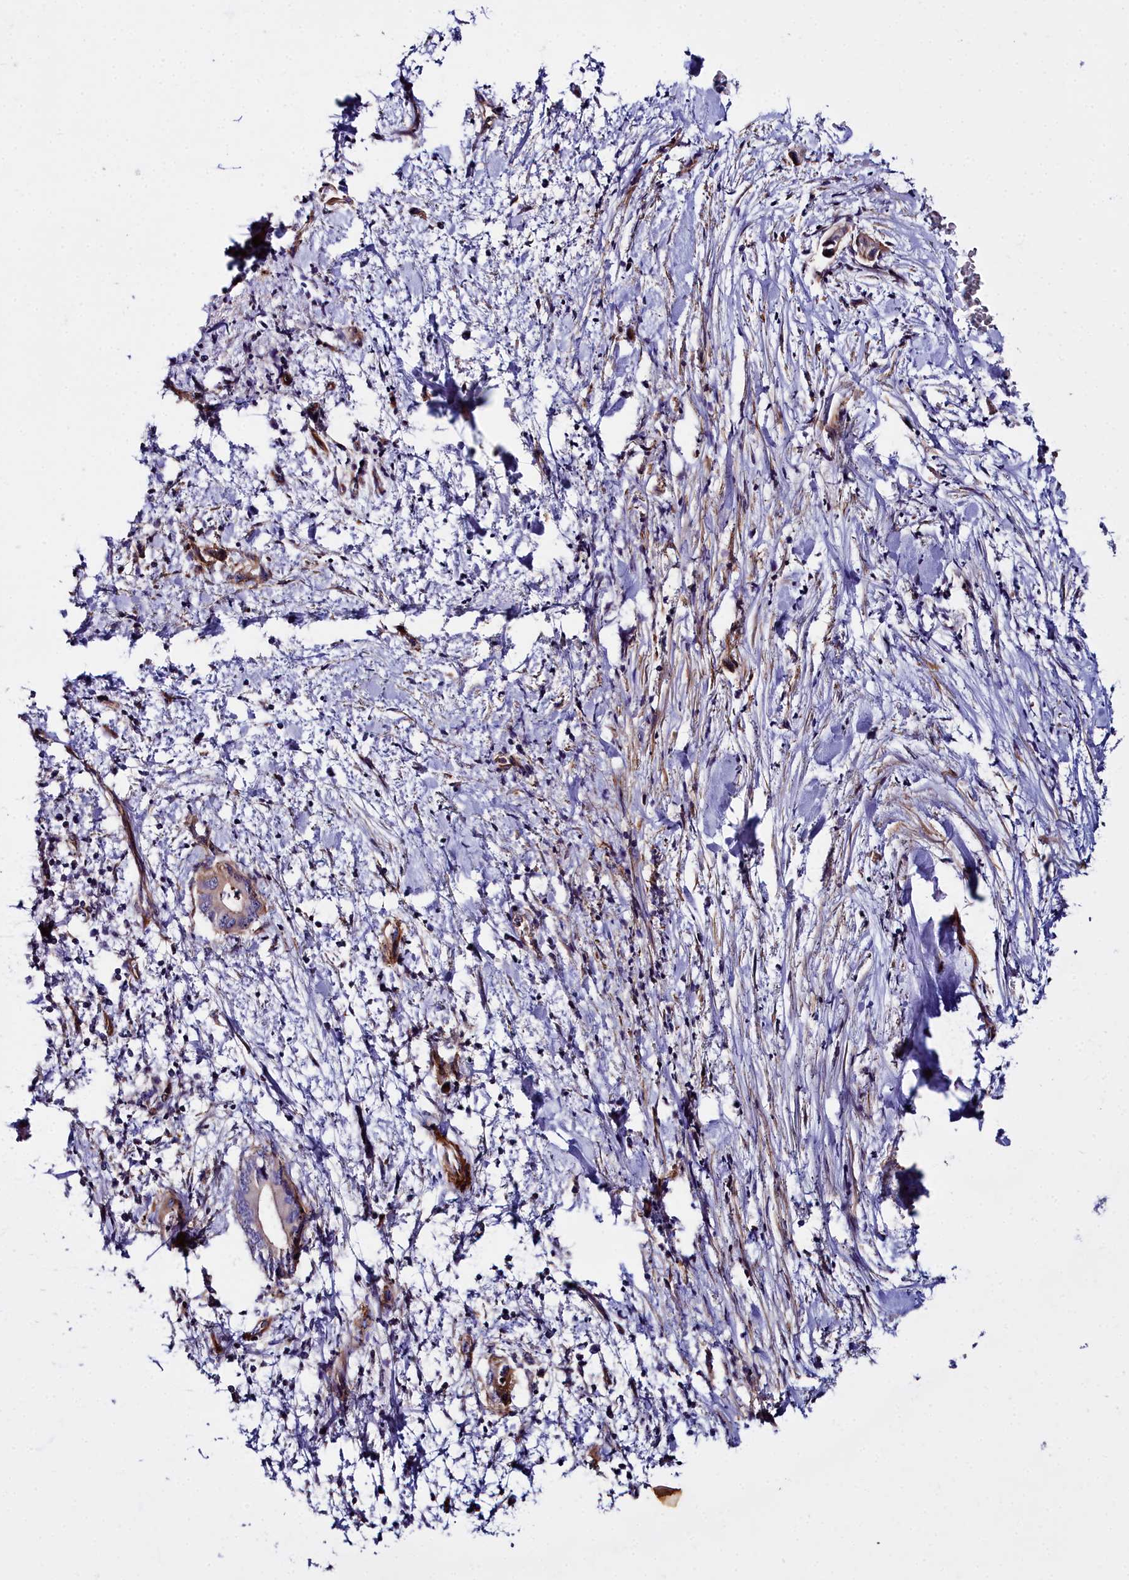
{"staining": {"intensity": "weak", "quantity": "<25%", "location": "cytoplasmic/membranous"}, "tissue": "pancreatic cancer", "cell_type": "Tumor cells", "image_type": "cancer", "snomed": [{"axis": "morphology", "description": "Adenocarcinoma, NOS"}, {"axis": "topography", "description": "Pancreas"}], "caption": "DAB (3,3'-diaminobenzidine) immunohistochemical staining of human adenocarcinoma (pancreatic) displays no significant positivity in tumor cells.", "gene": "FADS3", "patient": {"sex": "female", "age": 78}}